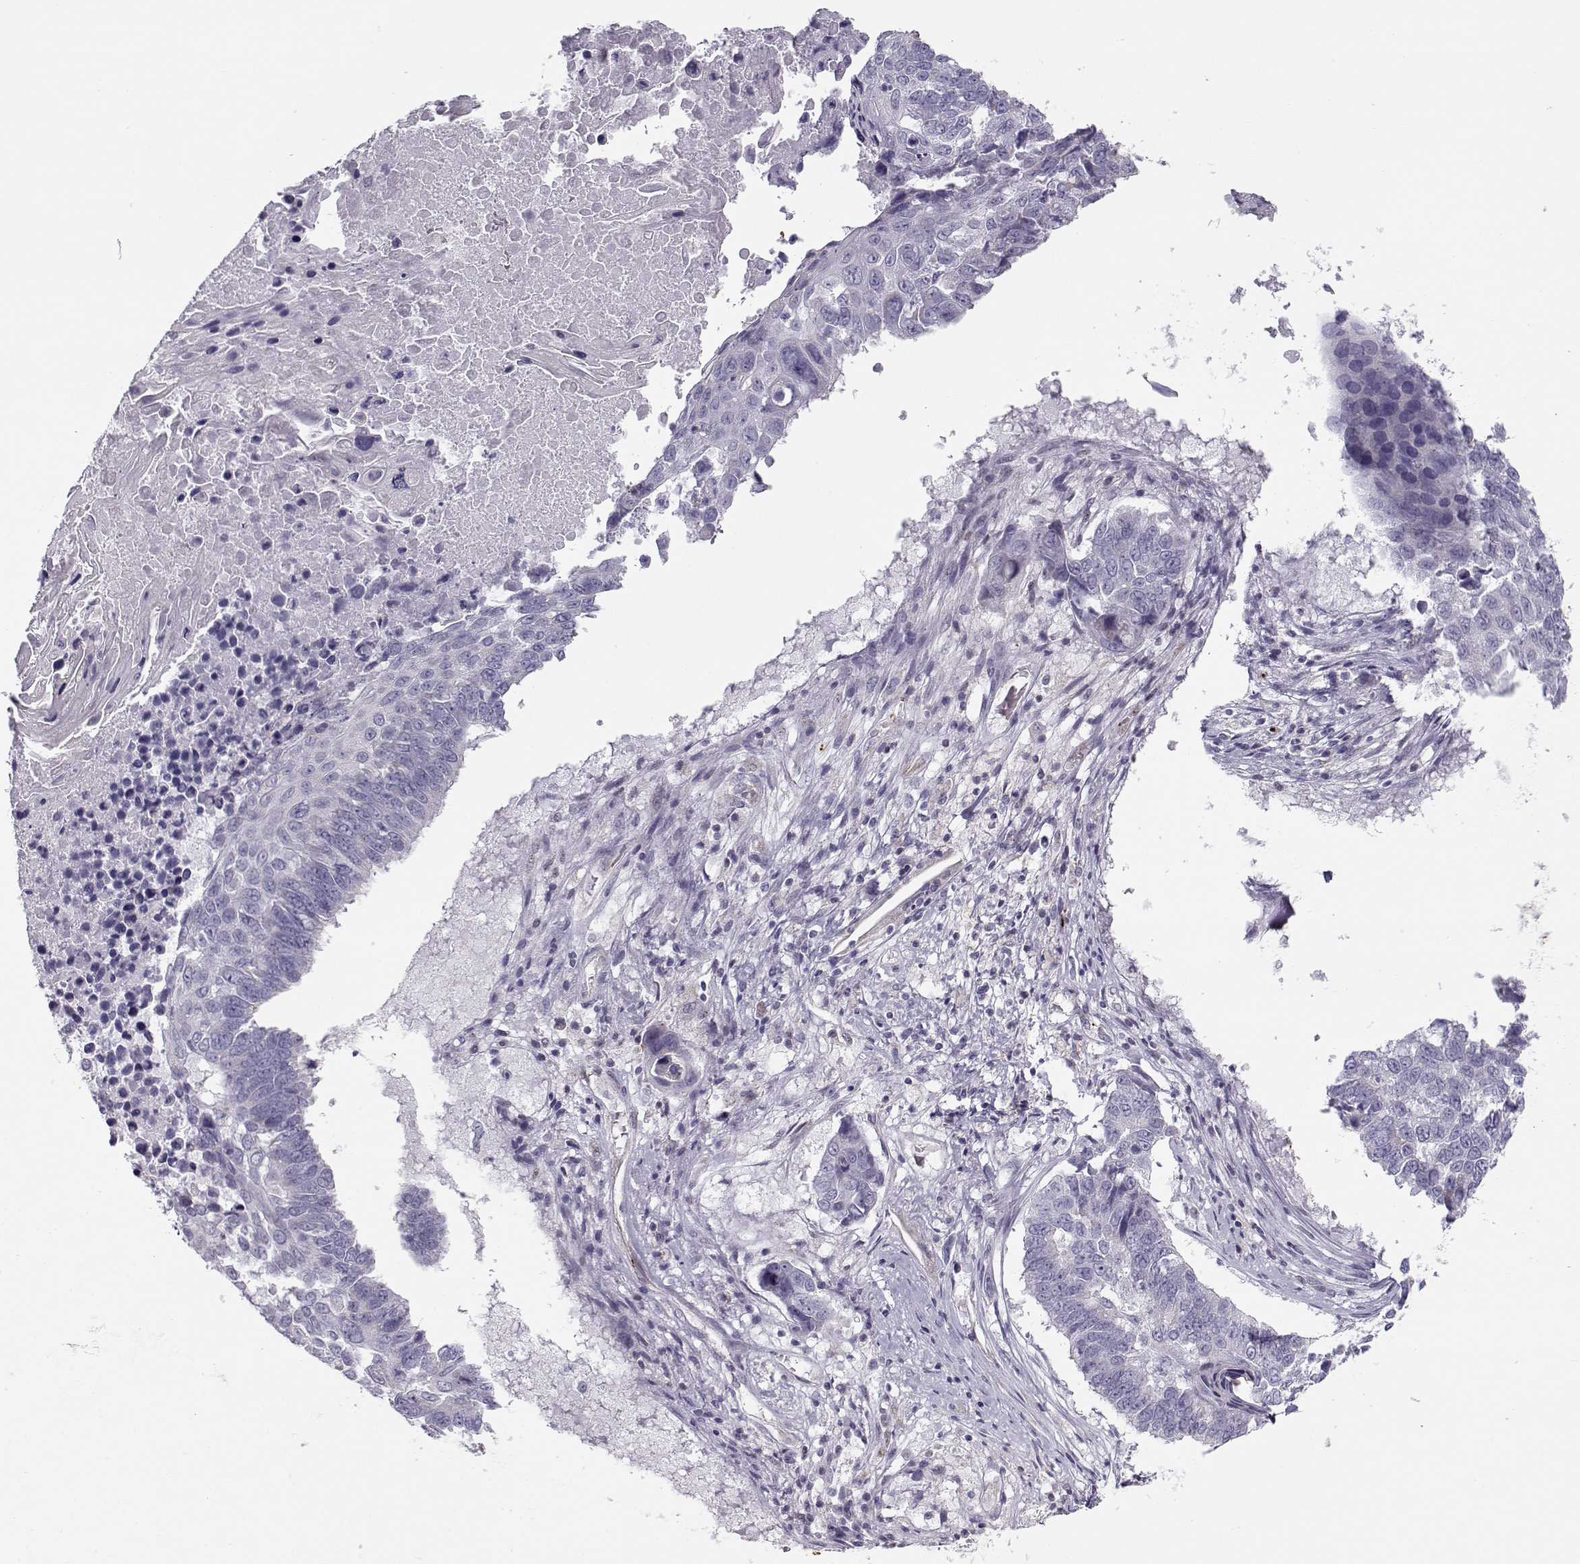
{"staining": {"intensity": "negative", "quantity": "none", "location": "none"}, "tissue": "lung cancer", "cell_type": "Tumor cells", "image_type": "cancer", "snomed": [{"axis": "morphology", "description": "Squamous cell carcinoma, NOS"}, {"axis": "topography", "description": "Lung"}], "caption": "Human lung squamous cell carcinoma stained for a protein using IHC exhibits no expression in tumor cells.", "gene": "KLF17", "patient": {"sex": "male", "age": 73}}